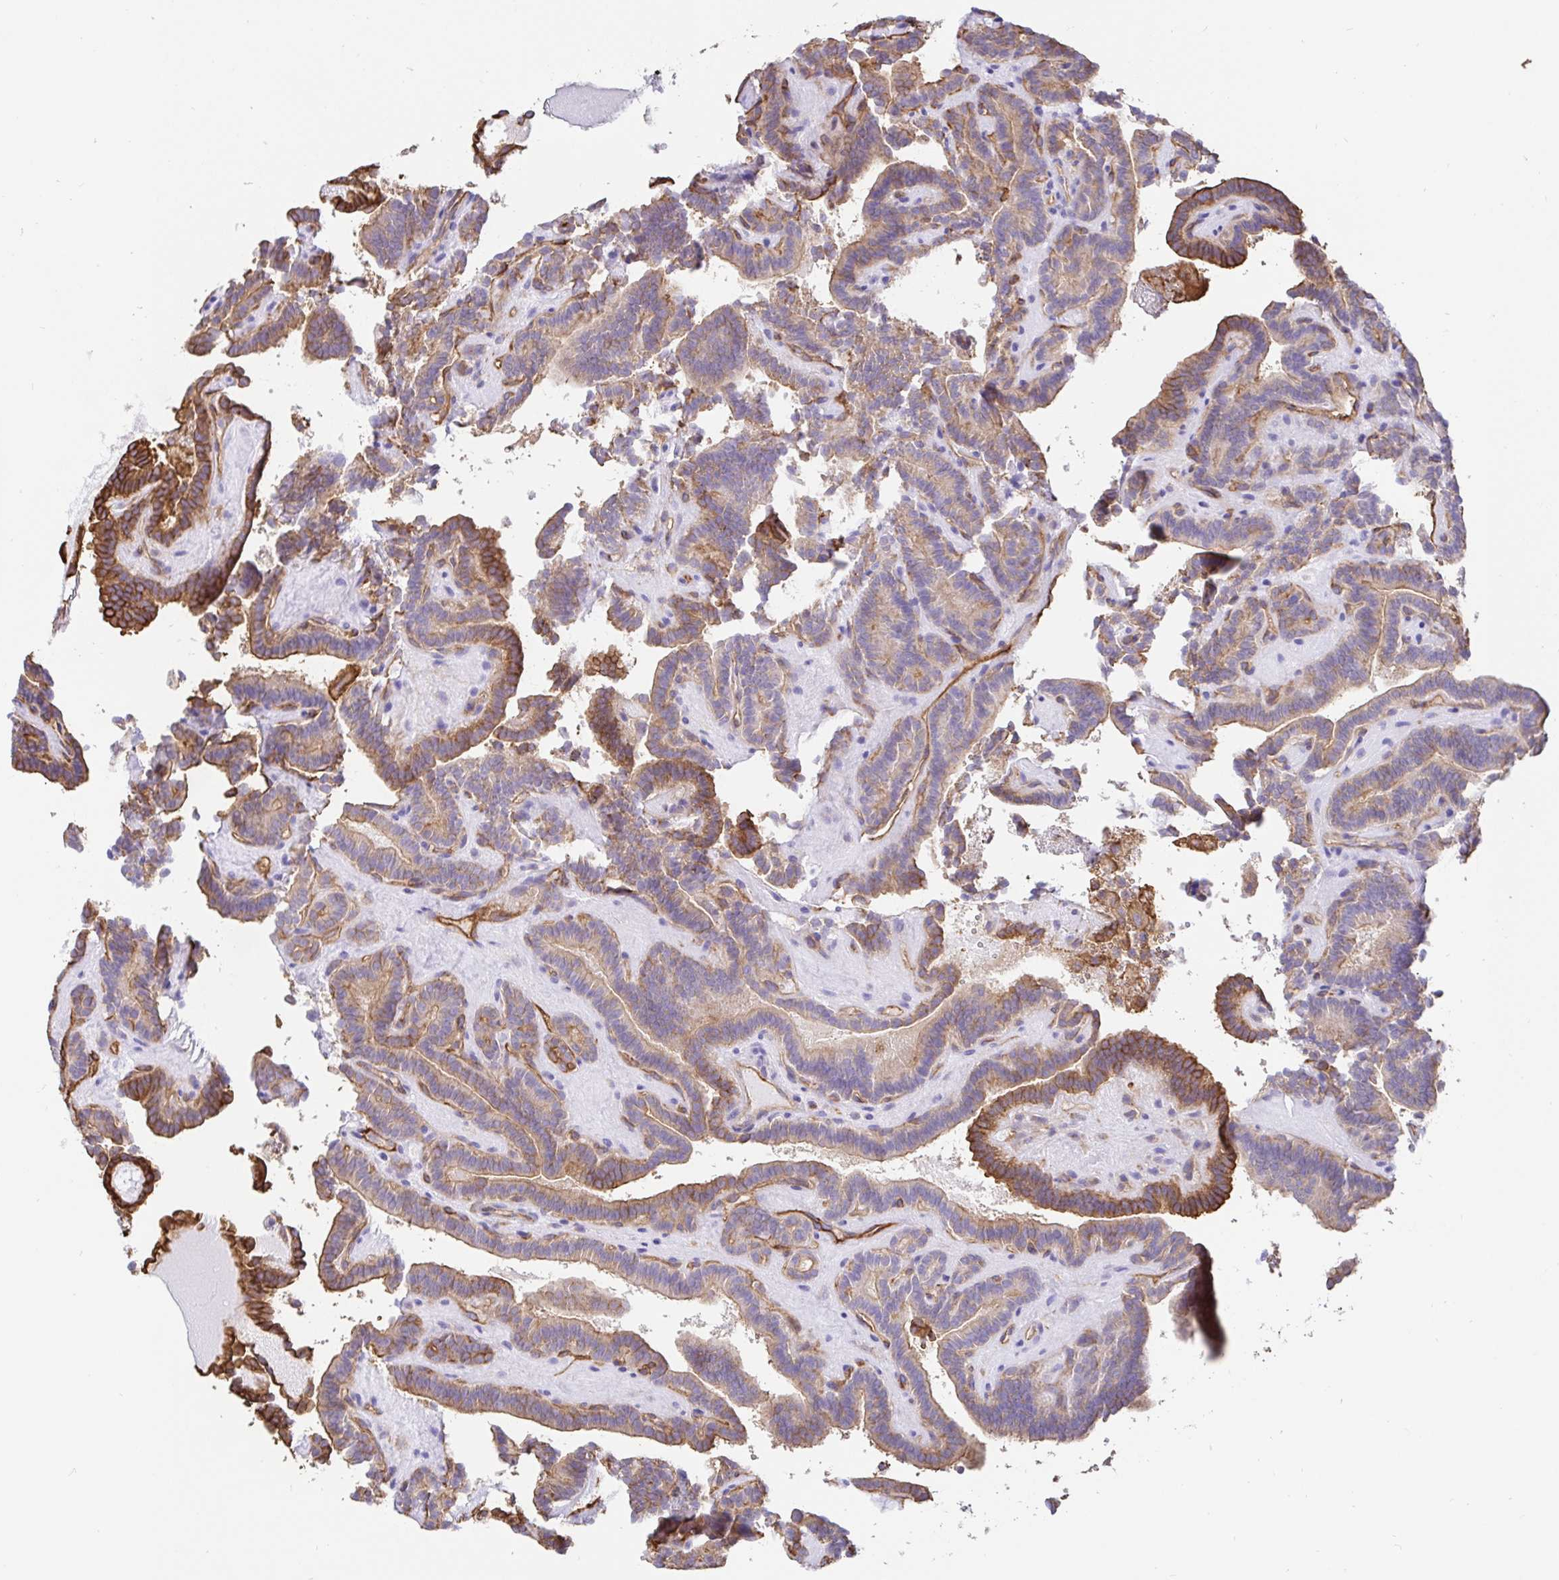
{"staining": {"intensity": "strong", "quantity": "25%-75%", "location": "cytoplasmic/membranous"}, "tissue": "thyroid cancer", "cell_type": "Tumor cells", "image_type": "cancer", "snomed": [{"axis": "morphology", "description": "Papillary adenocarcinoma, NOS"}, {"axis": "topography", "description": "Thyroid gland"}], "caption": "The immunohistochemical stain highlights strong cytoplasmic/membranous positivity in tumor cells of thyroid papillary adenocarcinoma tissue. The protein is shown in brown color, while the nuclei are stained blue.", "gene": "ANXA2", "patient": {"sex": "female", "age": 21}}